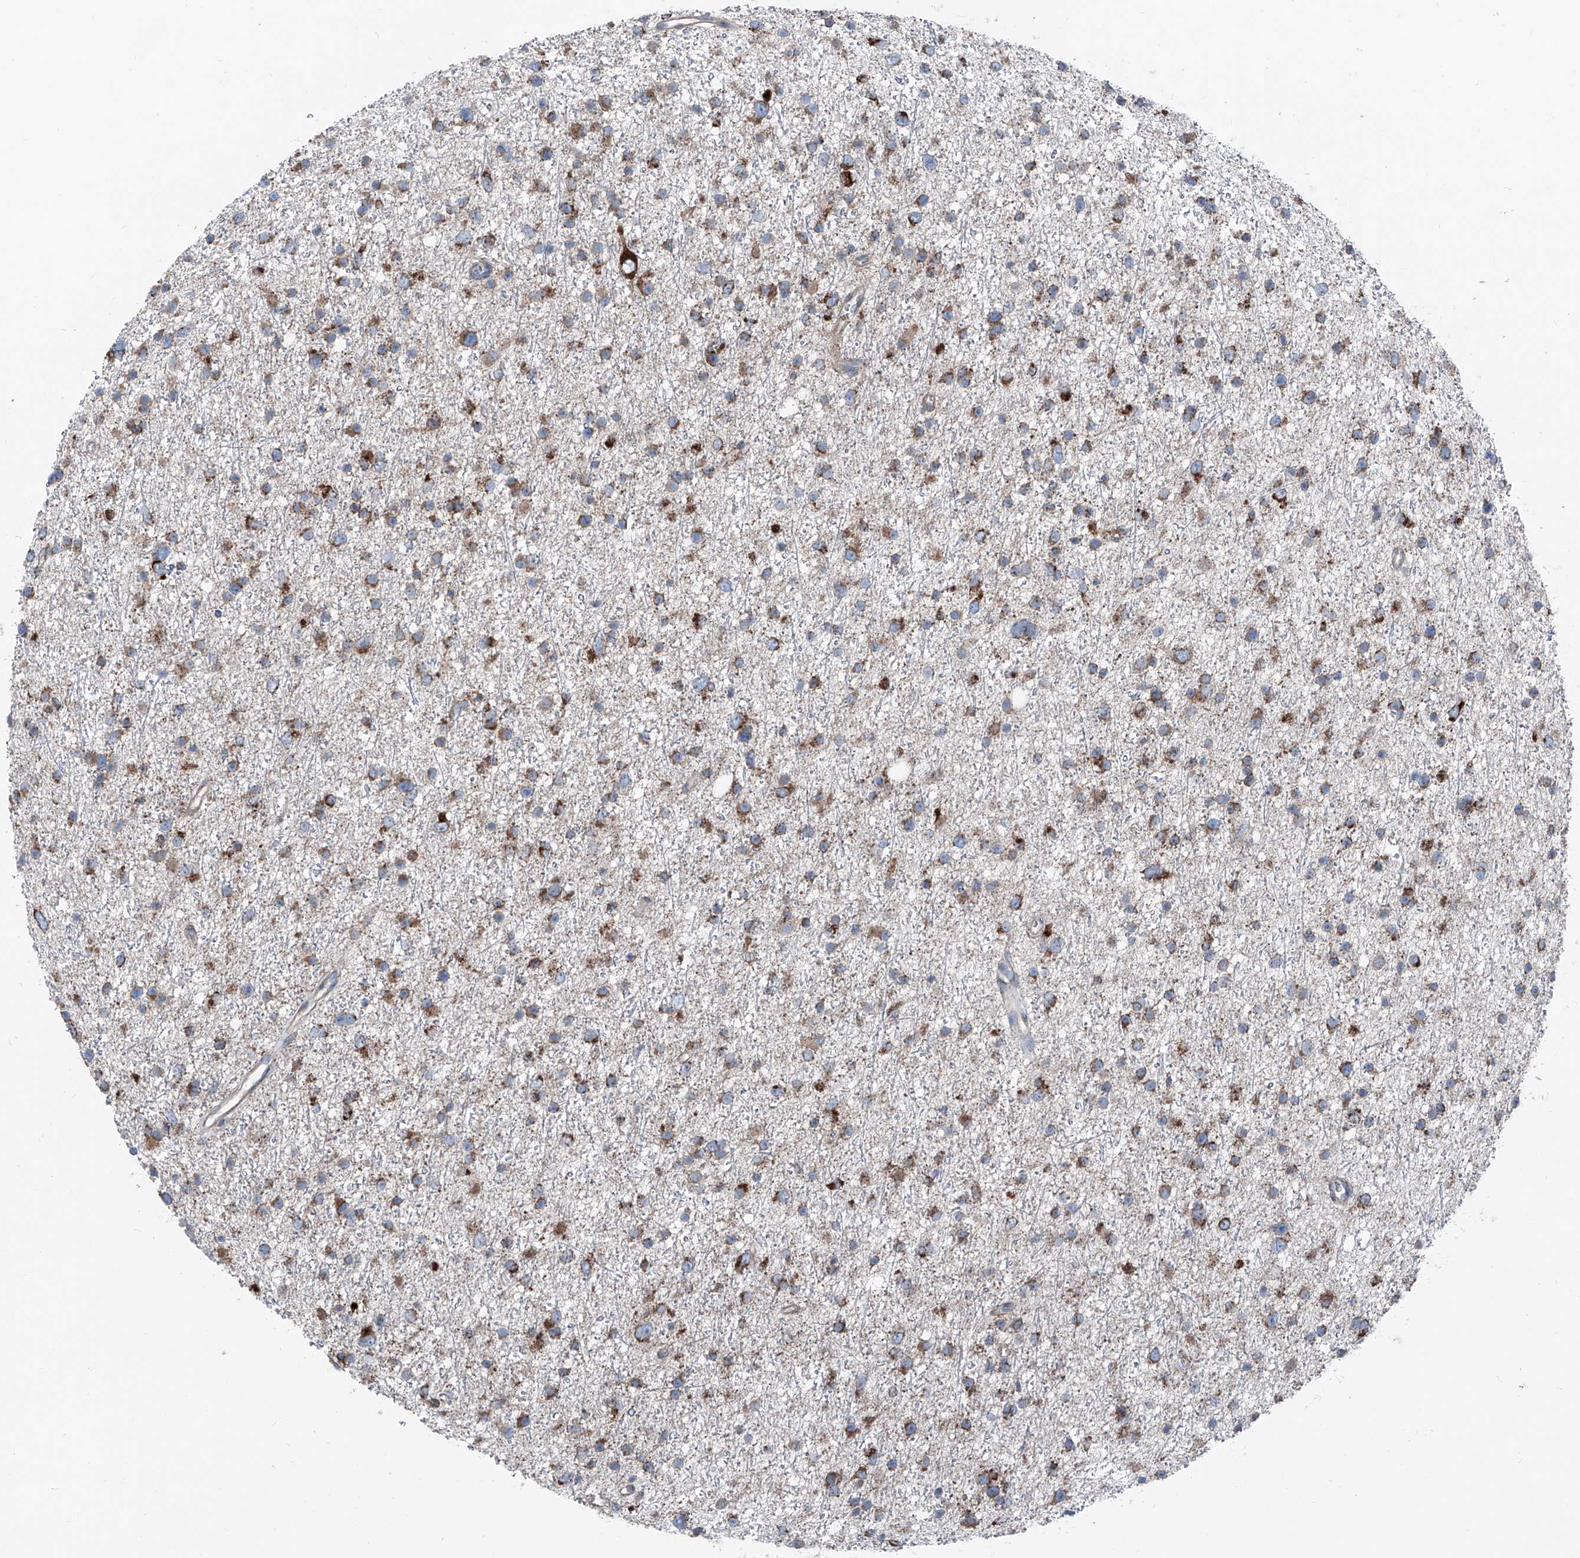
{"staining": {"intensity": "moderate", "quantity": ">75%", "location": "cytoplasmic/membranous"}, "tissue": "glioma", "cell_type": "Tumor cells", "image_type": "cancer", "snomed": [{"axis": "morphology", "description": "Glioma, malignant, Low grade"}, {"axis": "topography", "description": "Cerebral cortex"}], "caption": "This is a photomicrograph of IHC staining of glioma, which shows moderate positivity in the cytoplasmic/membranous of tumor cells.", "gene": "GPAT3", "patient": {"sex": "female", "age": 39}}